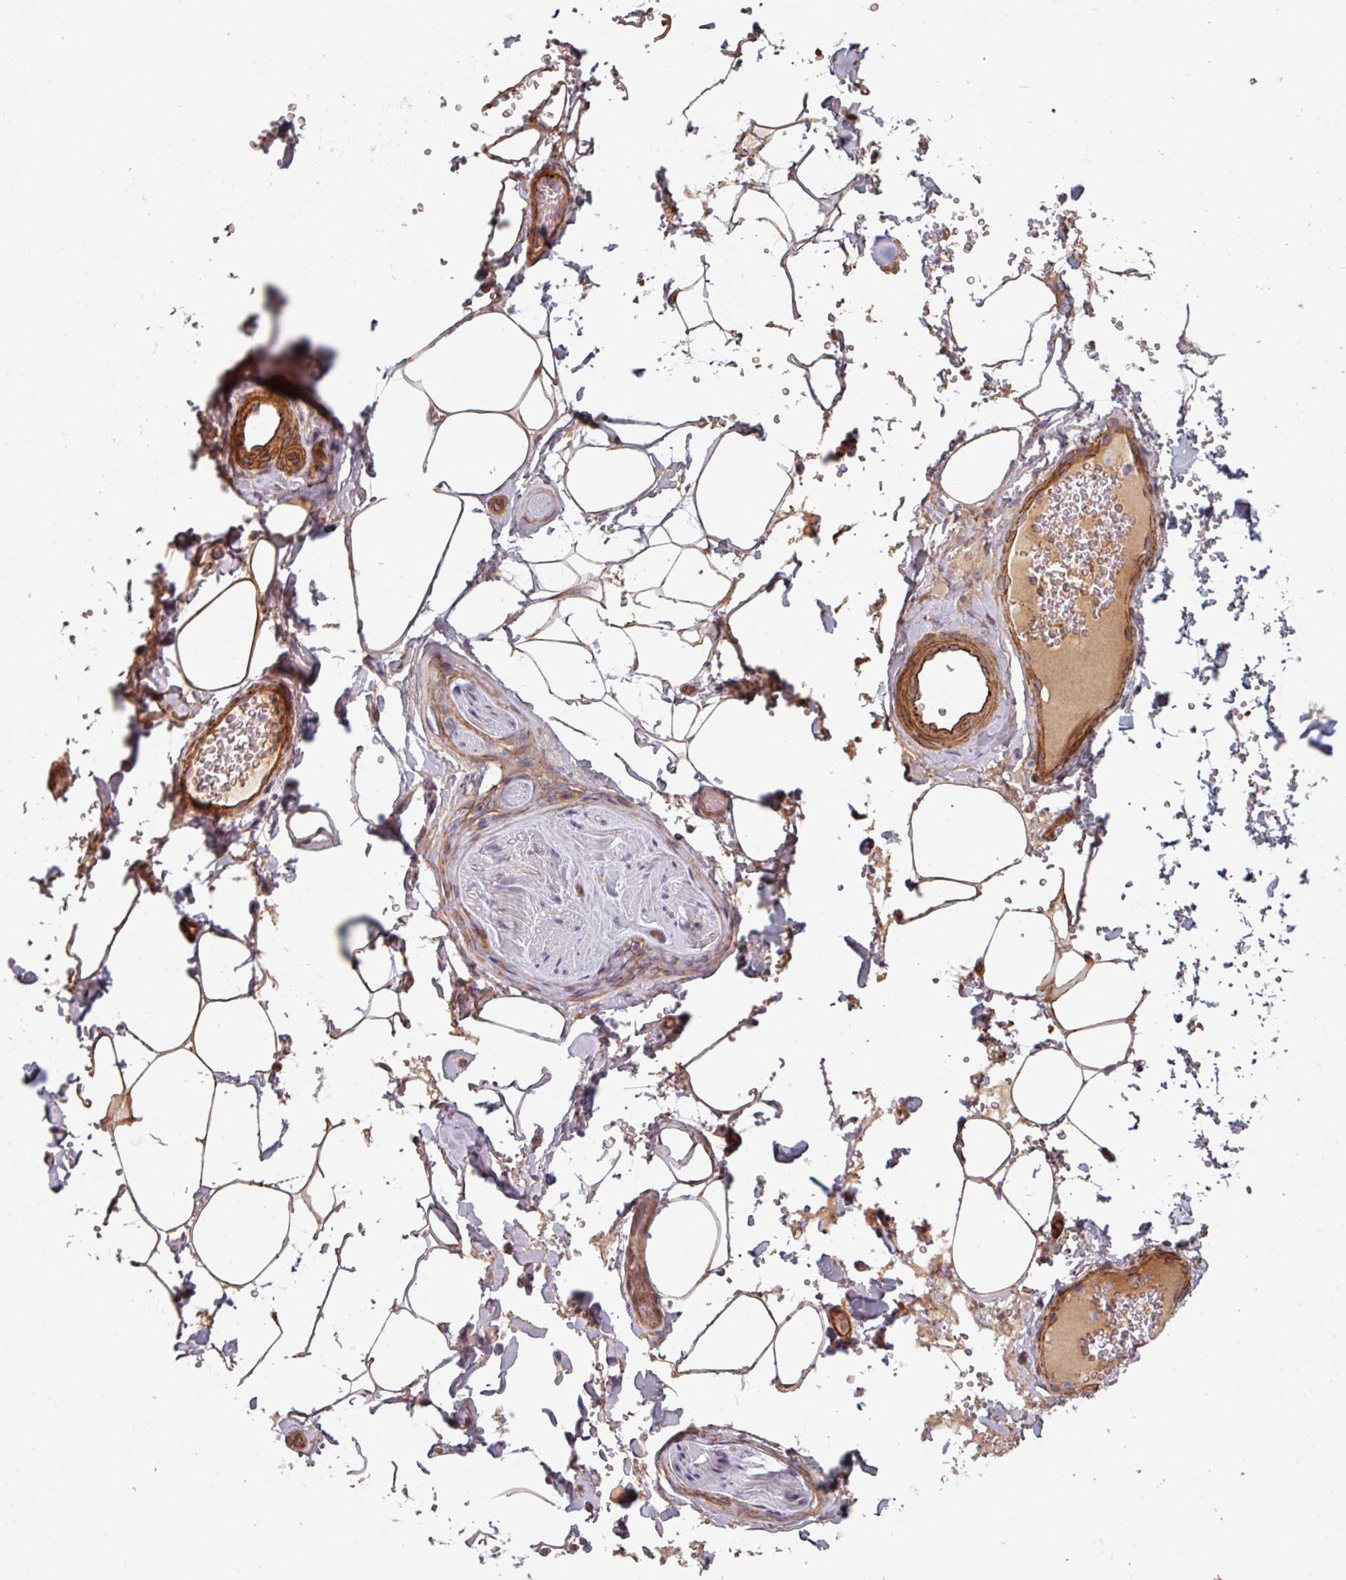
{"staining": {"intensity": "weak", "quantity": "25%-75%", "location": "cytoplasmic/membranous"}, "tissue": "adipose tissue", "cell_type": "Adipocytes", "image_type": "normal", "snomed": [{"axis": "morphology", "description": "Normal tissue, NOS"}, {"axis": "topography", "description": "Rectum"}, {"axis": "topography", "description": "Peripheral nerve tissue"}], "caption": "Adipocytes exhibit weak cytoplasmic/membranous expression in approximately 25%-75% of cells in benign adipose tissue. The staining was performed using DAB, with brown indicating positive protein expression. Nuclei are stained blue with hematoxylin.", "gene": "C4BPB", "patient": {"sex": "female", "age": 69}}